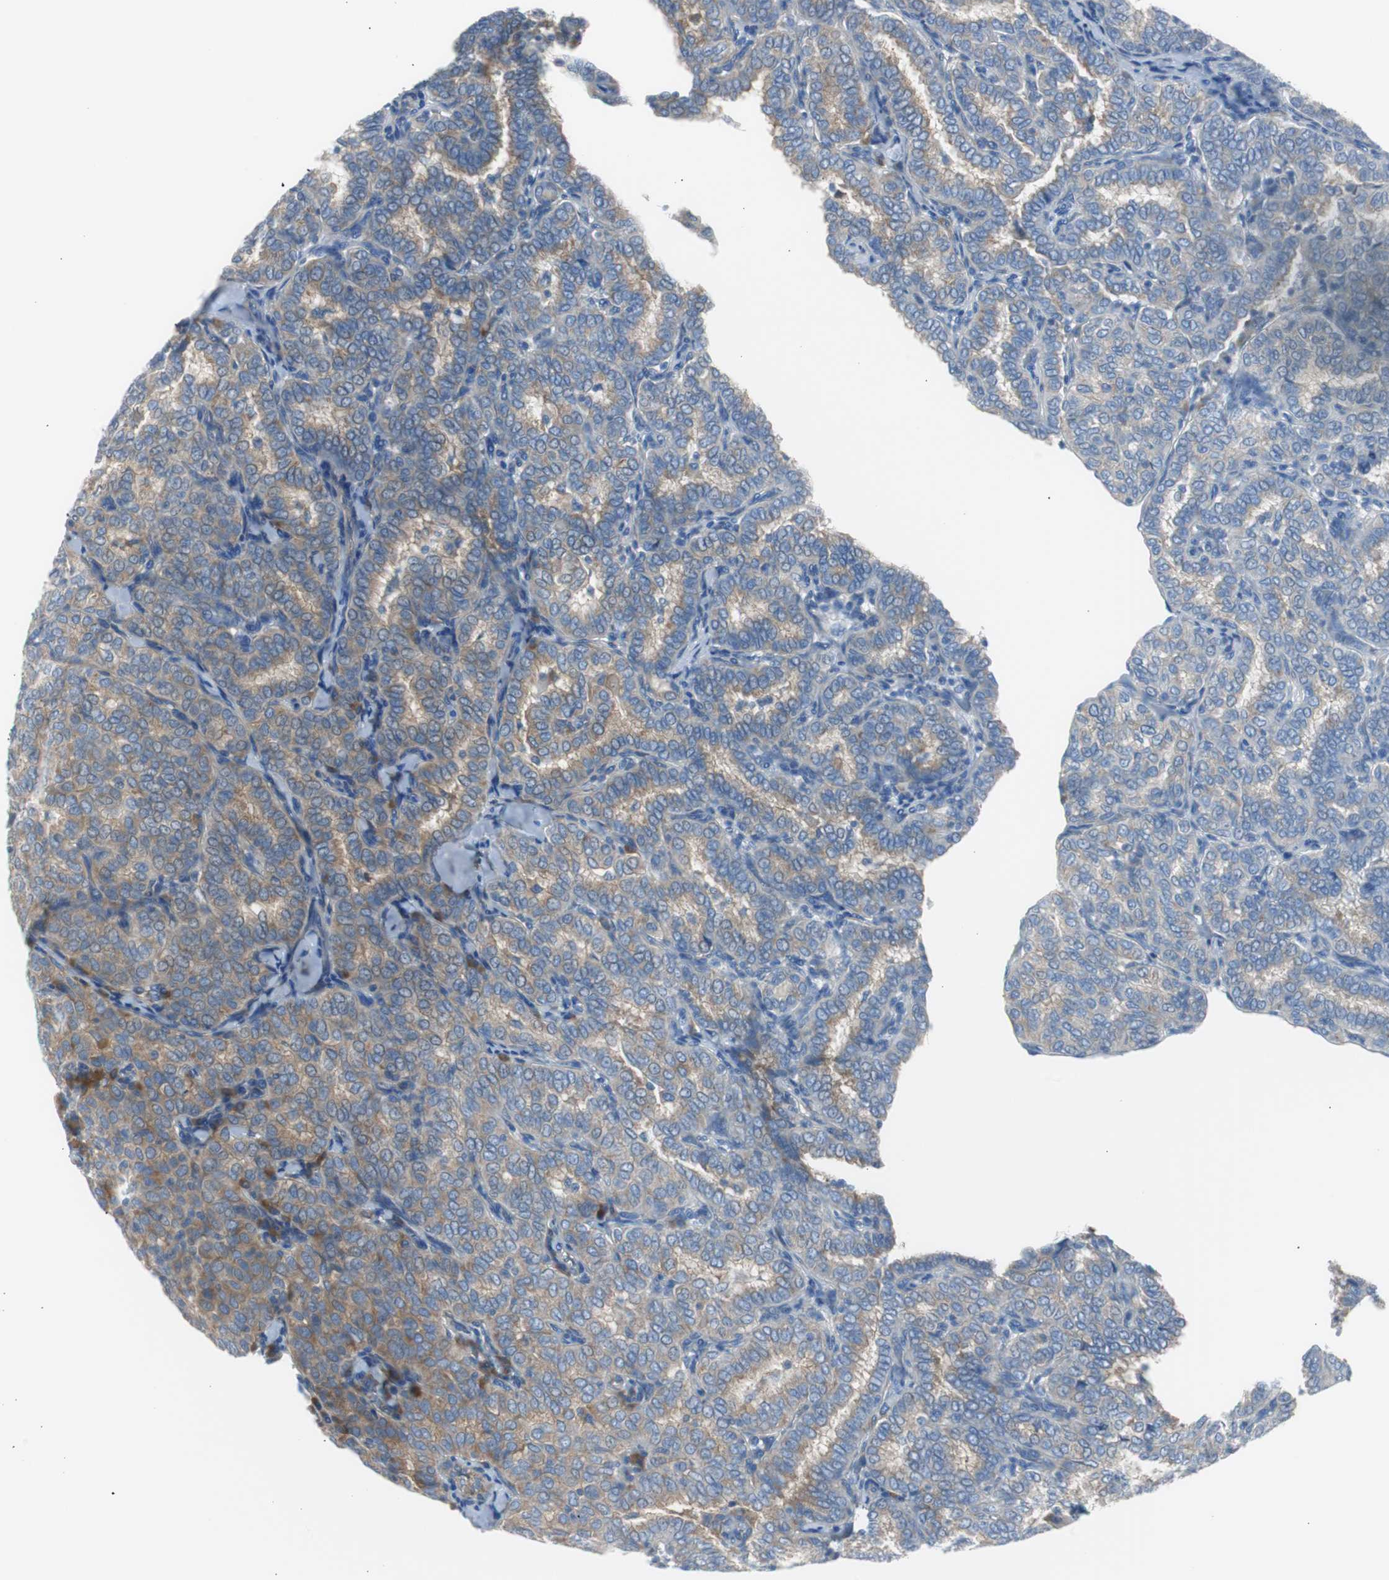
{"staining": {"intensity": "weak", "quantity": ">75%", "location": "cytoplasmic/membranous"}, "tissue": "thyroid cancer", "cell_type": "Tumor cells", "image_type": "cancer", "snomed": [{"axis": "morphology", "description": "Papillary adenocarcinoma, NOS"}, {"axis": "topography", "description": "Thyroid gland"}], "caption": "Protein expression analysis of human thyroid papillary adenocarcinoma reveals weak cytoplasmic/membranous positivity in approximately >75% of tumor cells.", "gene": "RPS12", "patient": {"sex": "female", "age": 30}}